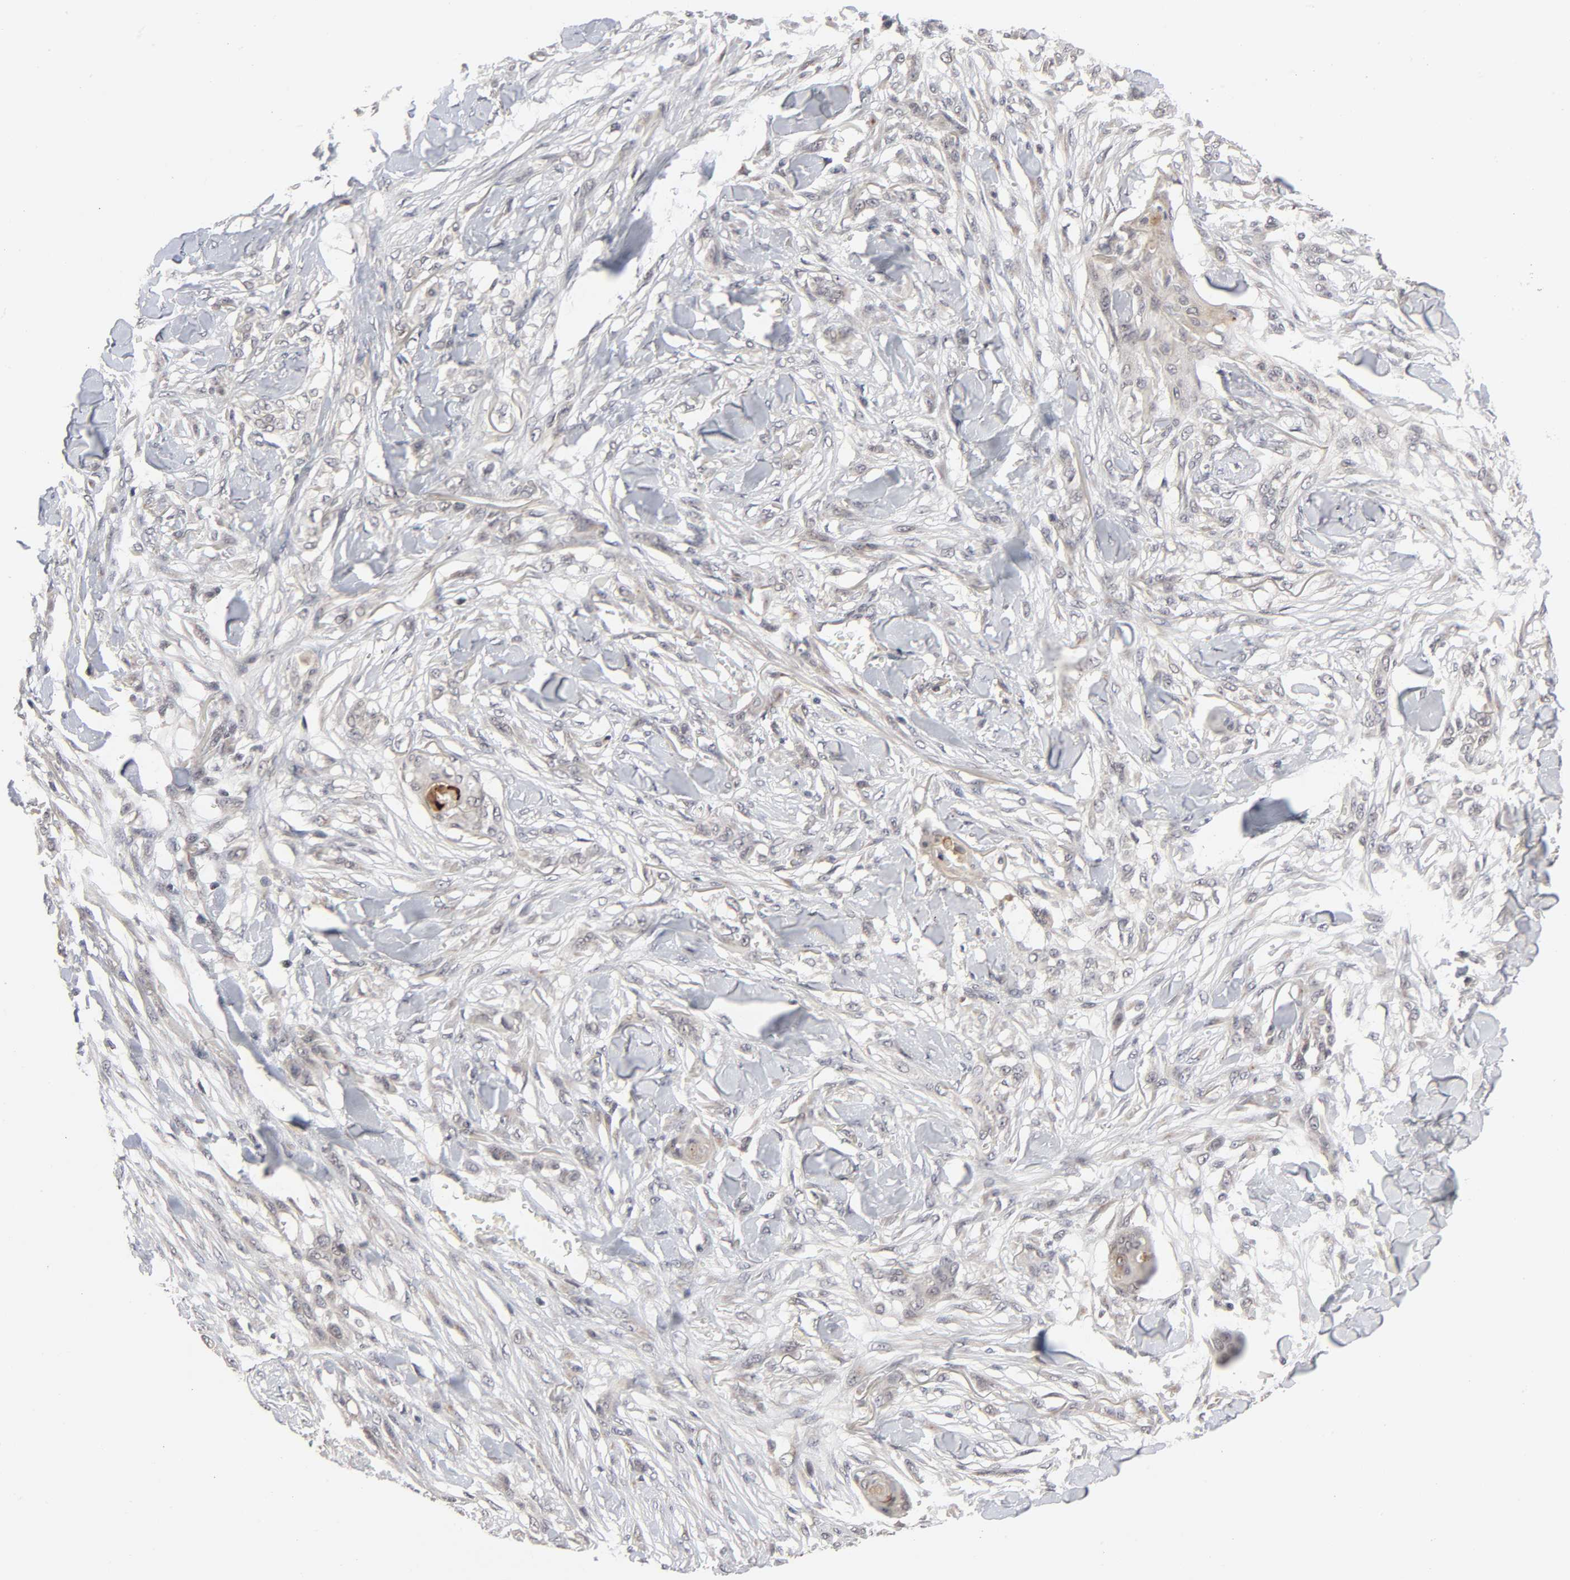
{"staining": {"intensity": "moderate", "quantity": "25%-75%", "location": "cytoplasmic/membranous"}, "tissue": "skin cancer", "cell_type": "Tumor cells", "image_type": "cancer", "snomed": [{"axis": "morphology", "description": "Normal tissue, NOS"}, {"axis": "morphology", "description": "Squamous cell carcinoma, NOS"}, {"axis": "topography", "description": "Skin"}], "caption": "Immunohistochemistry of human skin cancer exhibits medium levels of moderate cytoplasmic/membranous staining in approximately 25%-75% of tumor cells. The protein is shown in brown color, while the nuclei are stained blue.", "gene": "AUH", "patient": {"sex": "female", "age": 59}}